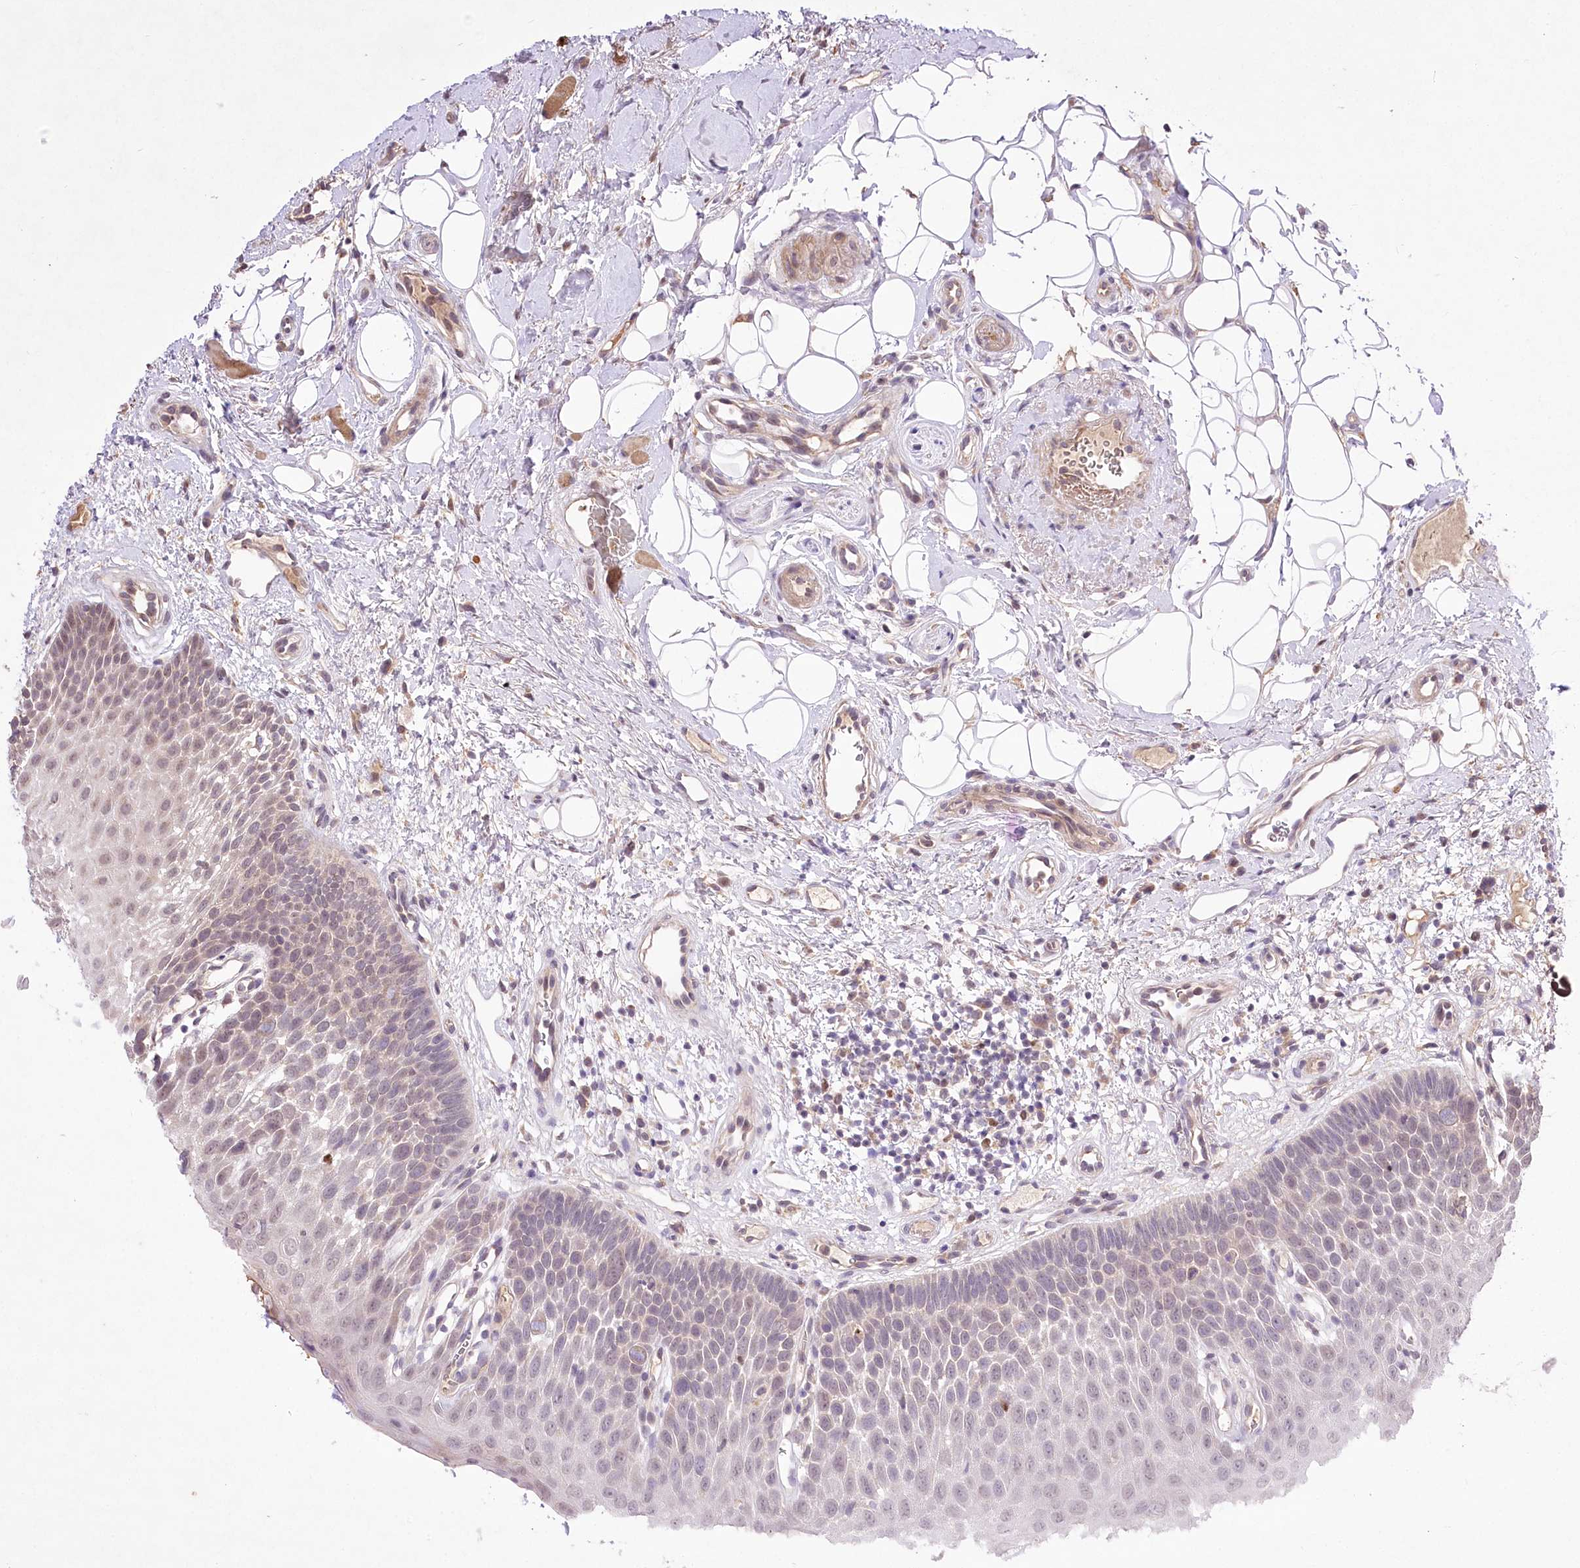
{"staining": {"intensity": "weak", "quantity": "25%-75%", "location": "cytoplasmic/membranous,nuclear"}, "tissue": "oral mucosa", "cell_type": "Squamous epithelial cells", "image_type": "normal", "snomed": [{"axis": "morphology", "description": "No evidence of malignacy"}, {"axis": "topography", "description": "Oral tissue"}, {"axis": "topography", "description": "Head-Neck"}], "caption": "DAB (3,3'-diaminobenzidine) immunohistochemical staining of normal human oral mucosa displays weak cytoplasmic/membranous,nuclear protein expression in about 25%-75% of squamous epithelial cells.", "gene": "HELT", "patient": {"sex": "male", "age": 68}}